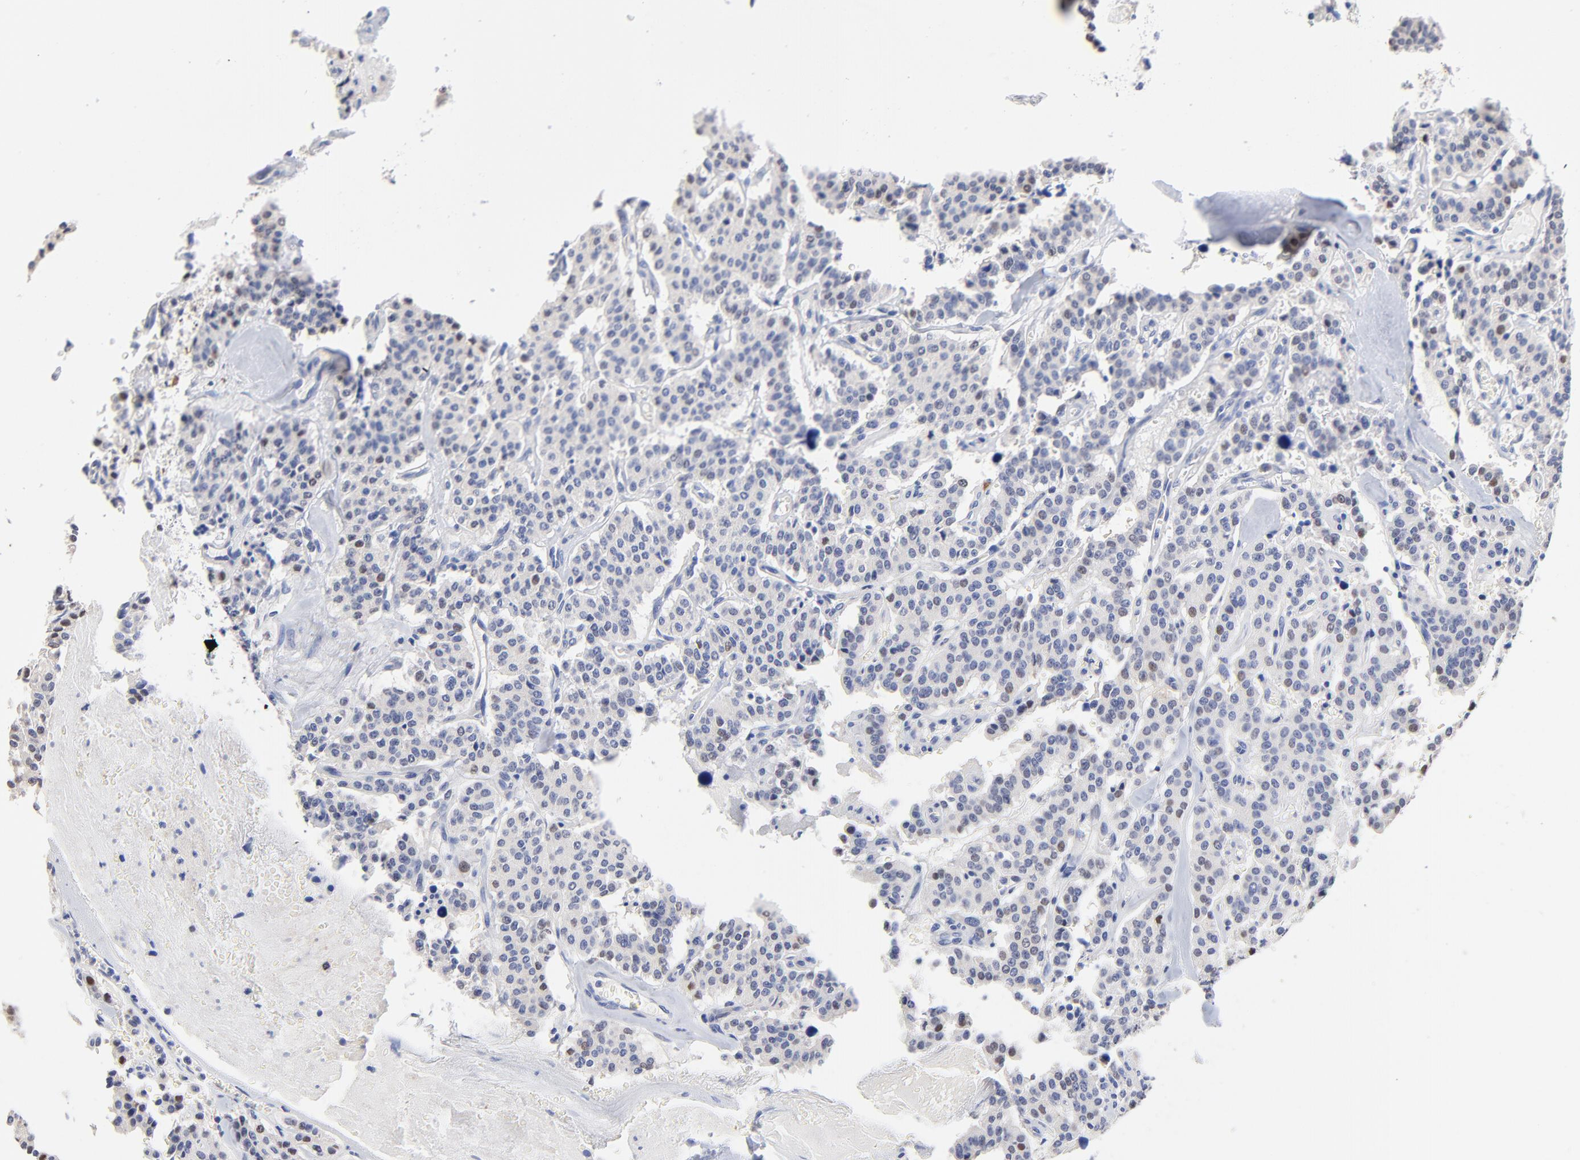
{"staining": {"intensity": "weak", "quantity": "25%-75%", "location": "nuclear"}, "tissue": "carcinoid", "cell_type": "Tumor cells", "image_type": "cancer", "snomed": [{"axis": "morphology", "description": "Carcinoid, malignant, NOS"}, {"axis": "topography", "description": "Bronchus"}], "caption": "A photomicrograph of human malignant carcinoid stained for a protein displays weak nuclear brown staining in tumor cells.", "gene": "TWNK", "patient": {"sex": "male", "age": 55}}